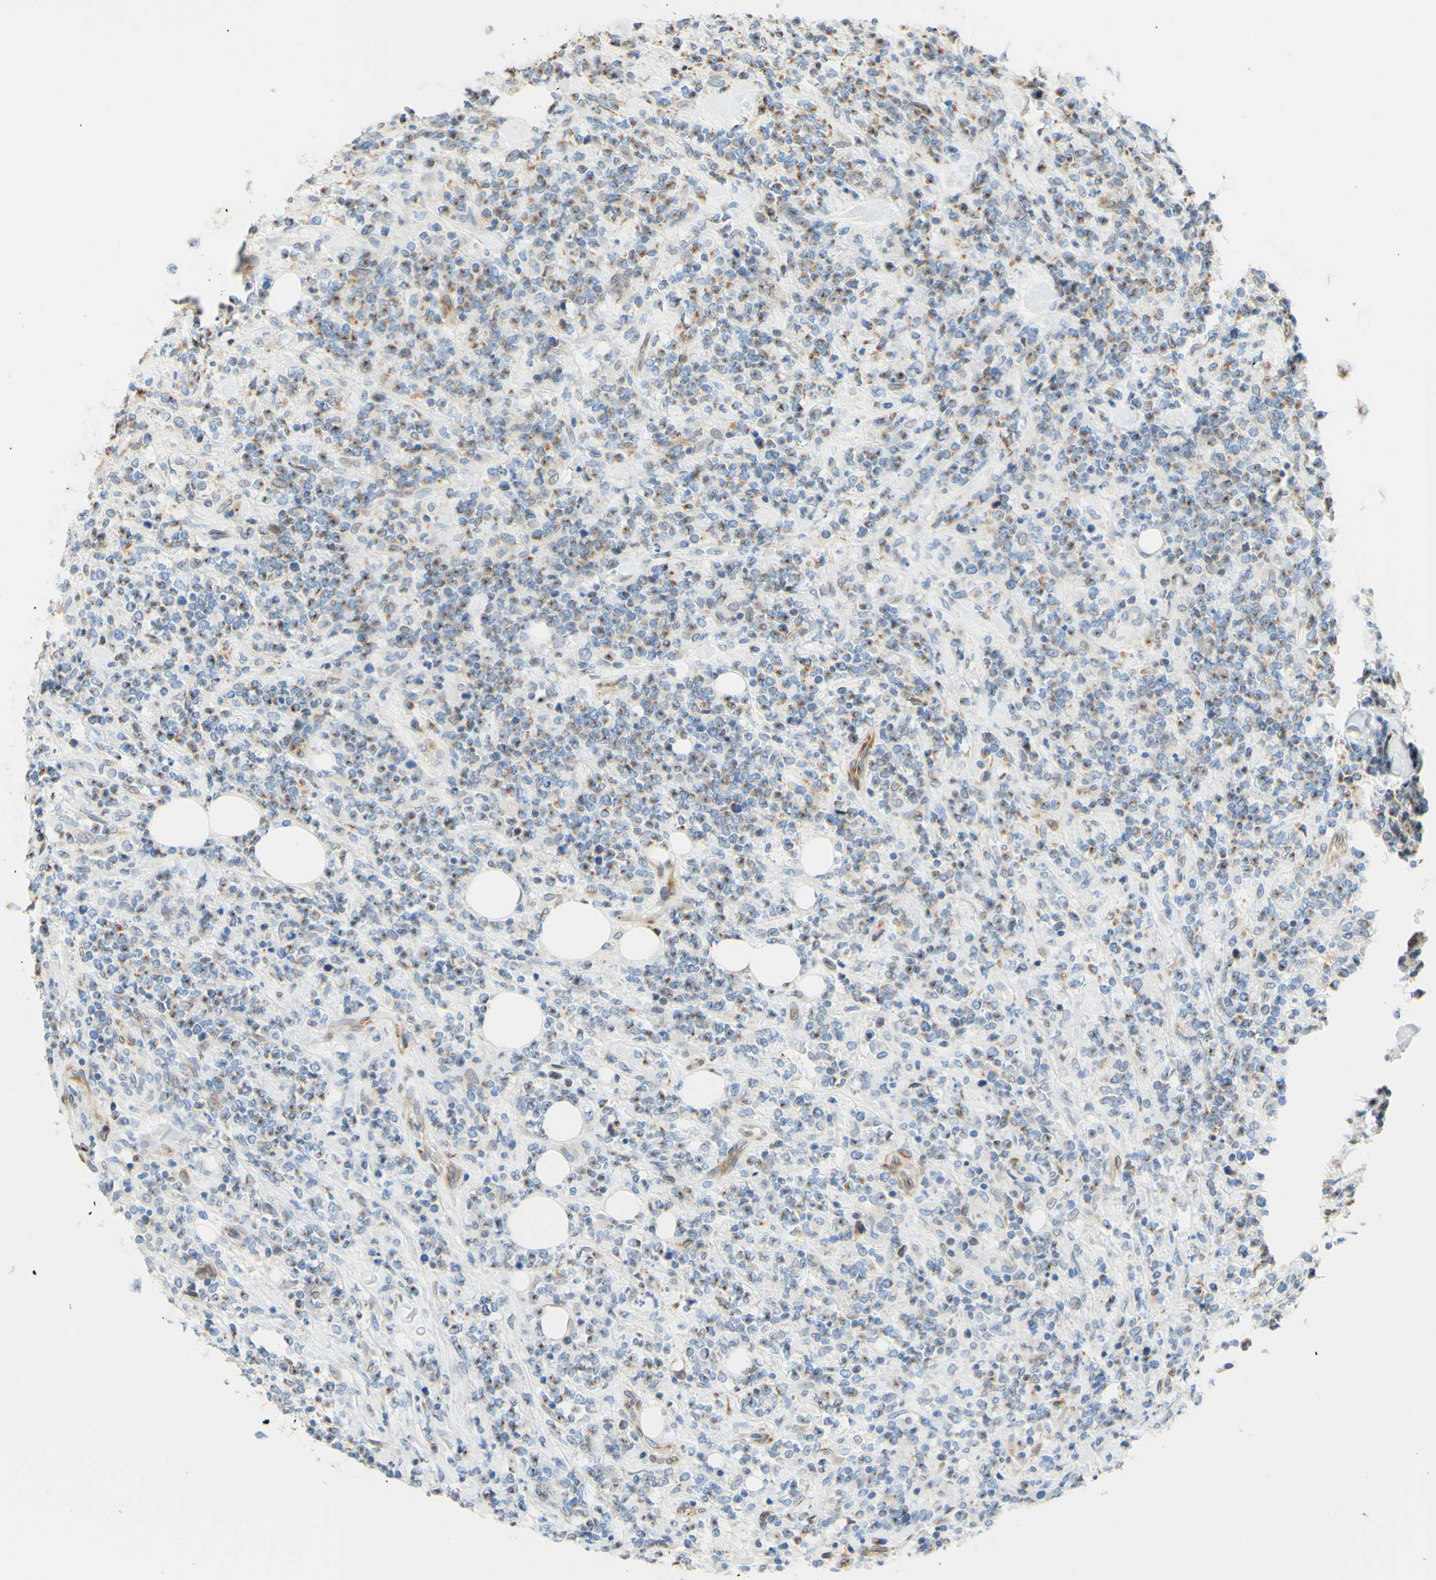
{"staining": {"intensity": "moderate", "quantity": ">75%", "location": "cytoplasmic/membranous"}, "tissue": "lymphoma", "cell_type": "Tumor cells", "image_type": "cancer", "snomed": [{"axis": "morphology", "description": "Malignant lymphoma, non-Hodgkin's type, High grade"}, {"axis": "topography", "description": "Soft tissue"}], "caption": "This image displays immunohistochemistry staining of human malignant lymphoma, non-Hodgkin's type (high-grade), with medium moderate cytoplasmic/membranous staining in approximately >75% of tumor cells.", "gene": "ENDOD1", "patient": {"sex": "male", "age": 18}}